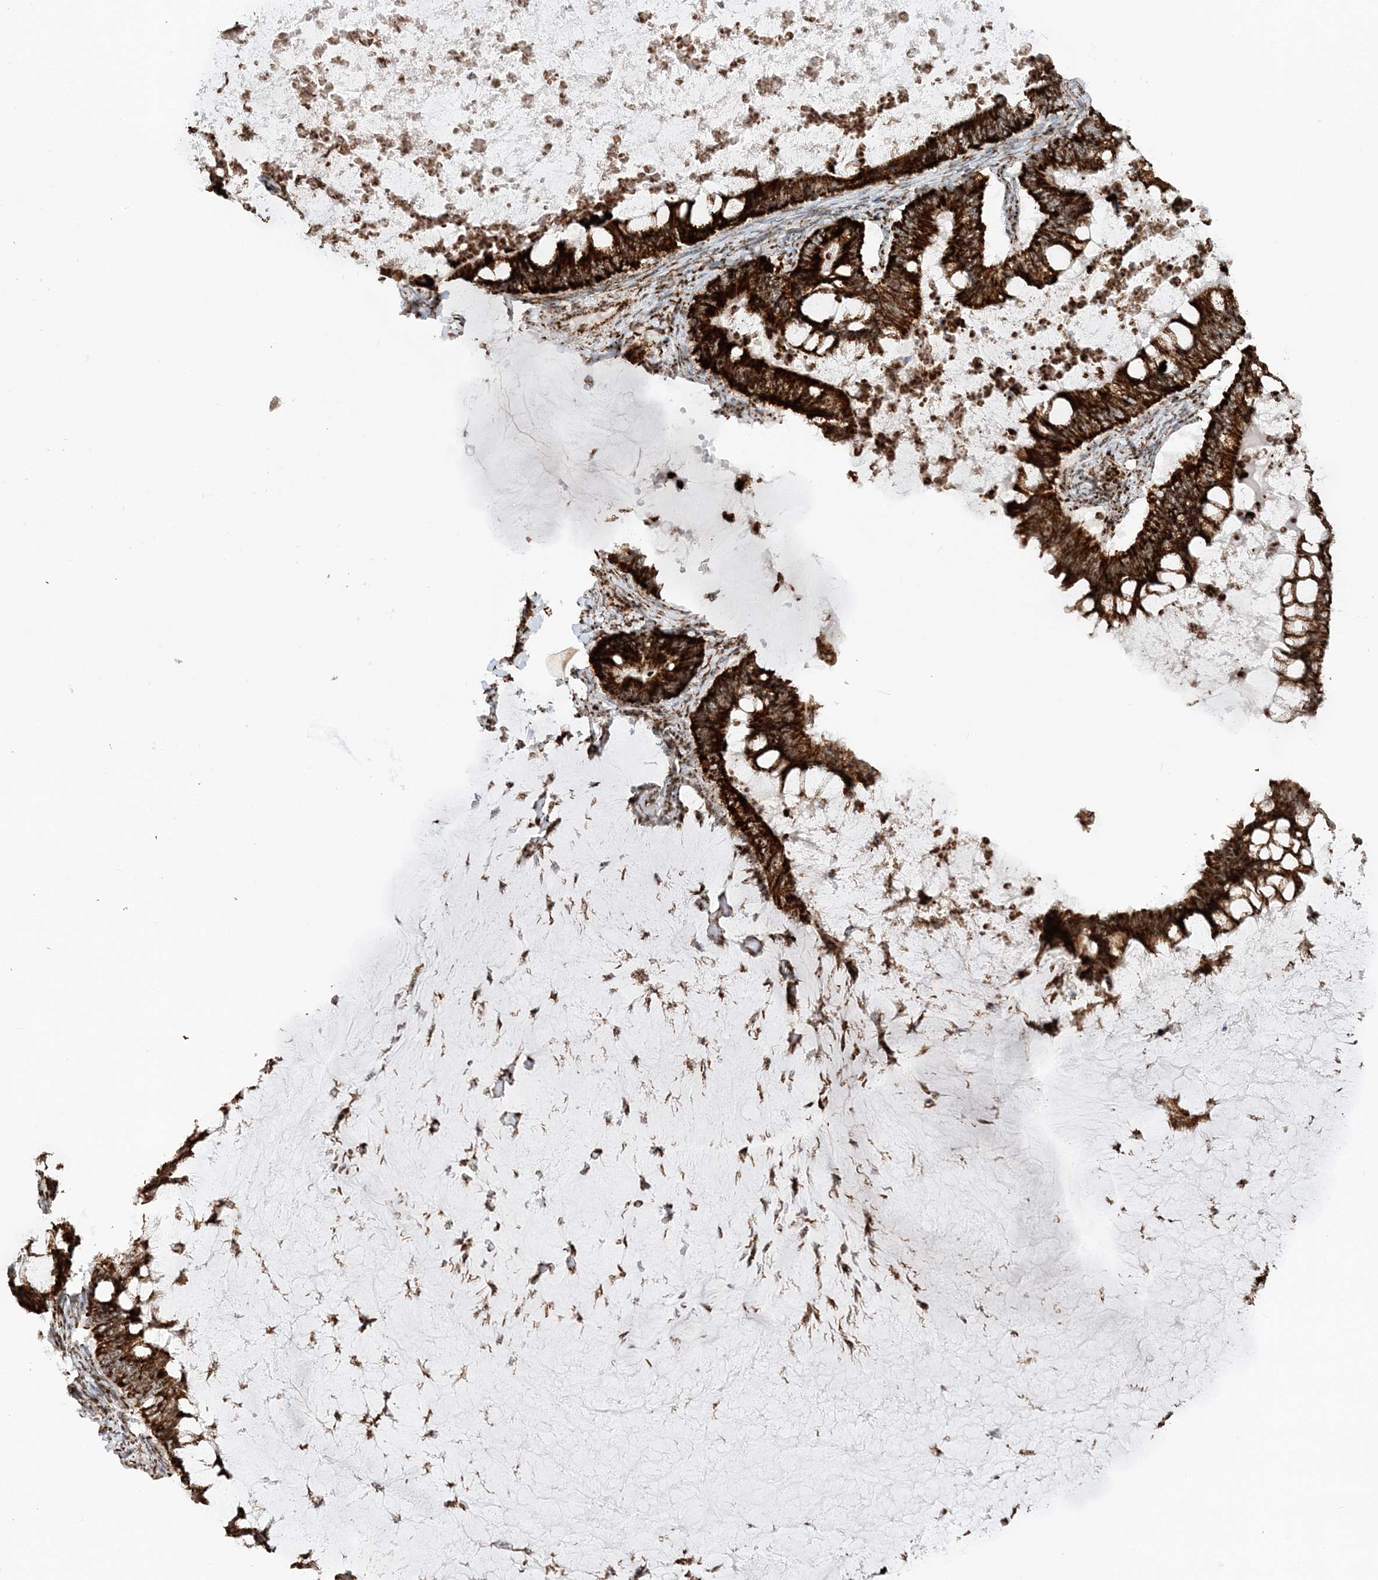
{"staining": {"intensity": "strong", "quantity": ">75%", "location": "cytoplasmic/membranous"}, "tissue": "ovarian cancer", "cell_type": "Tumor cells", "image_type": "cancer", "snomed": [{"axis": "morphology", "description": "Cystadenocarcinoma, mucinous, NOS"}, {"axis": "topography", "description": "Ovary"}], "caption": "Tumor cells demonstrate high levels of strong cytoplasmic/membranous expression in approximately >75% of cells in human ovarian mucinous cystadenocarcinoma. (Stains: DAB in brown, nuclei in blue, Microscopy: brightfield microscopy at high magnification).", "gene": "CRY2", "patient": {"sex": "female", "age": 61}}